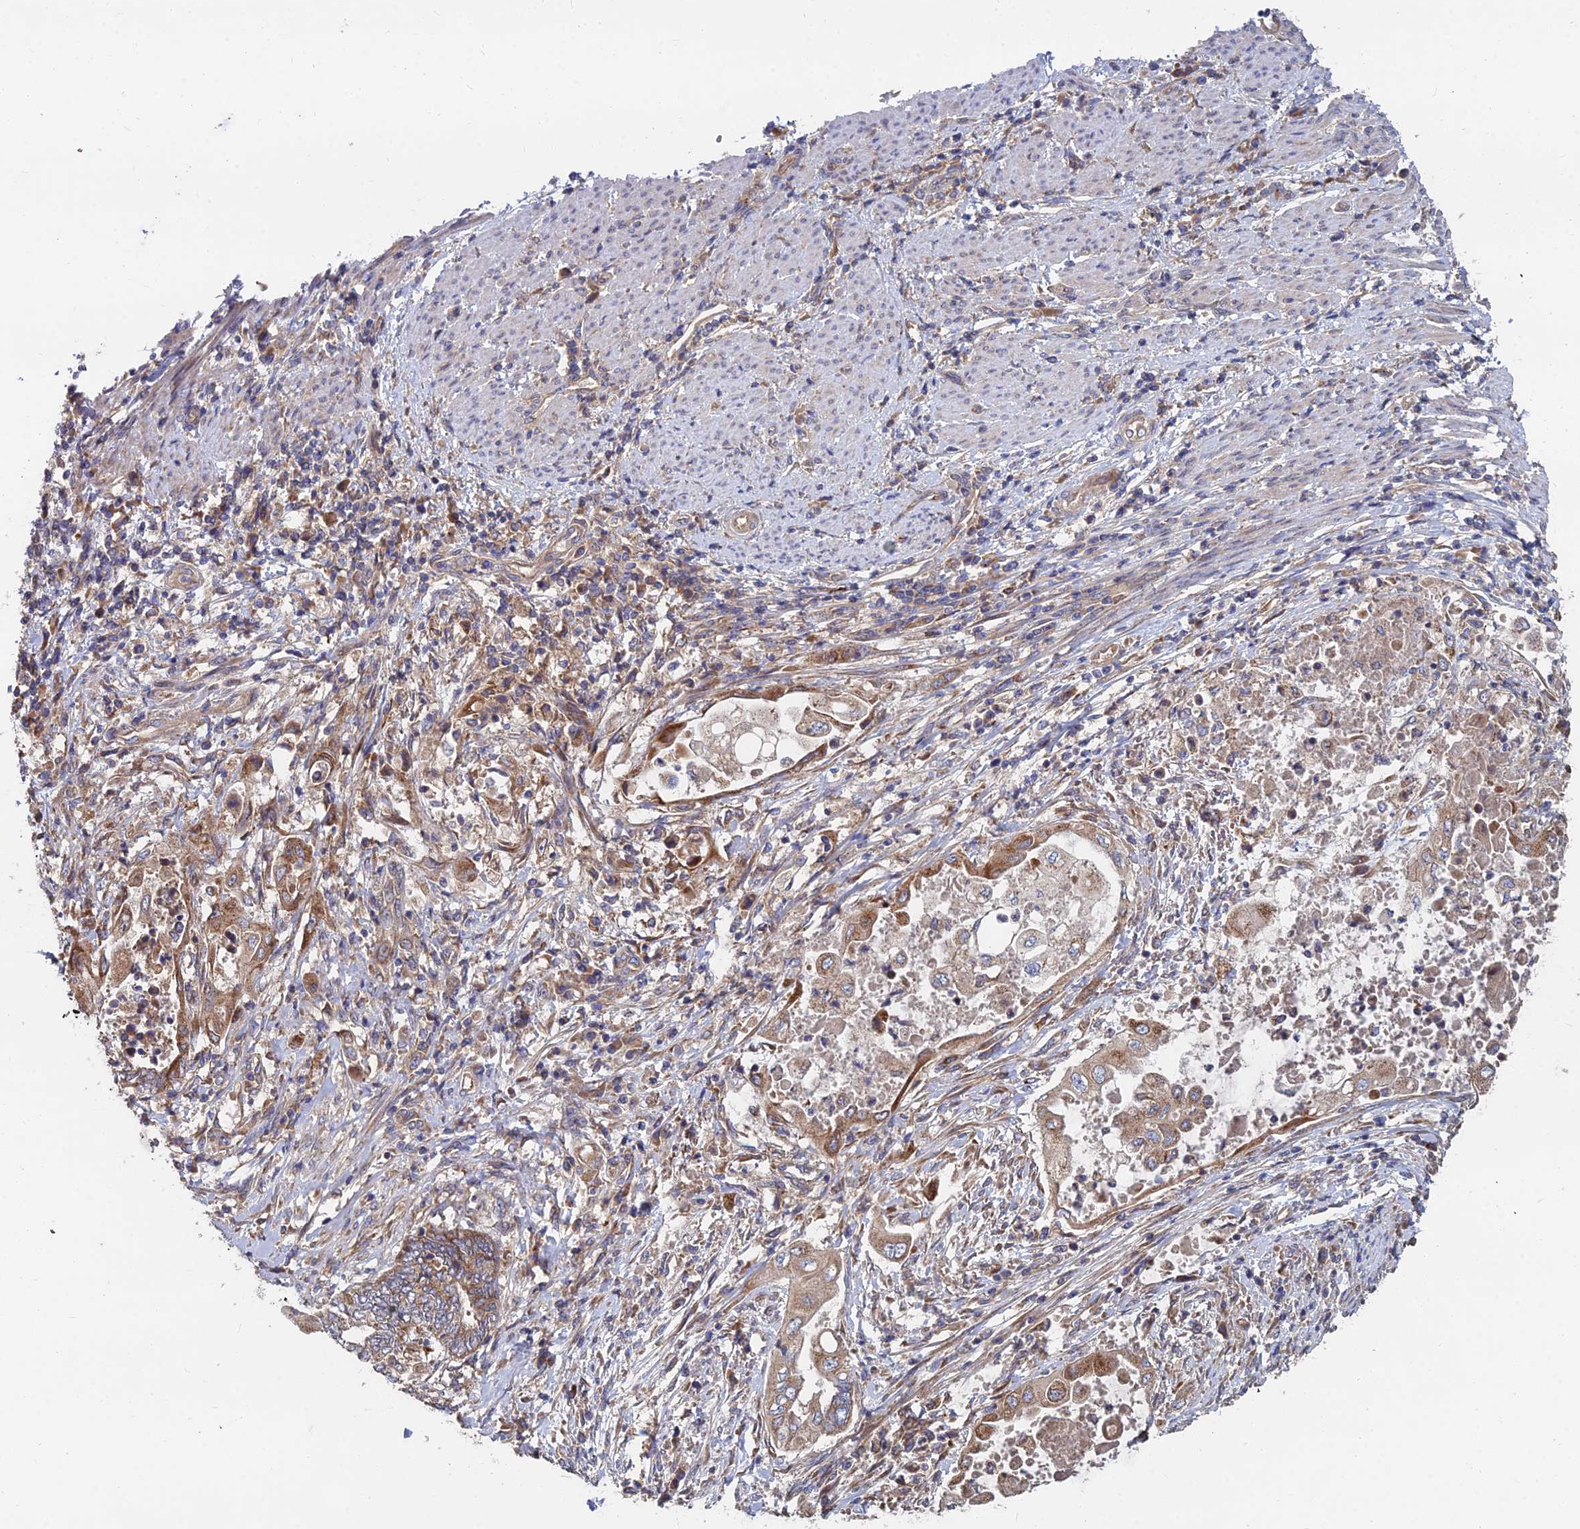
{"staining": {"intensity": "moderate", "quantity": ">75%", "location": "cytoplasmic/membranous"}, "tissue": "endometrial cancer", "cell_type": "Tumor cells", "image_type": "cancer", "snomed": [{"axis": "morphology", "description": "Adenocarcinoma, NOS"}, {"axis": "topography", "description": "Uterus"}, {"axis": "topography", "description": "Endometrium"}], "caption": "Endometrial cancer (adenocarcinoma) tissue exhibits moderate cytoplasmic/membranous expression in approximately >75% of tumor cells", "gene": "CCZ1", "patient": {"sex": "female", "age": 70}}